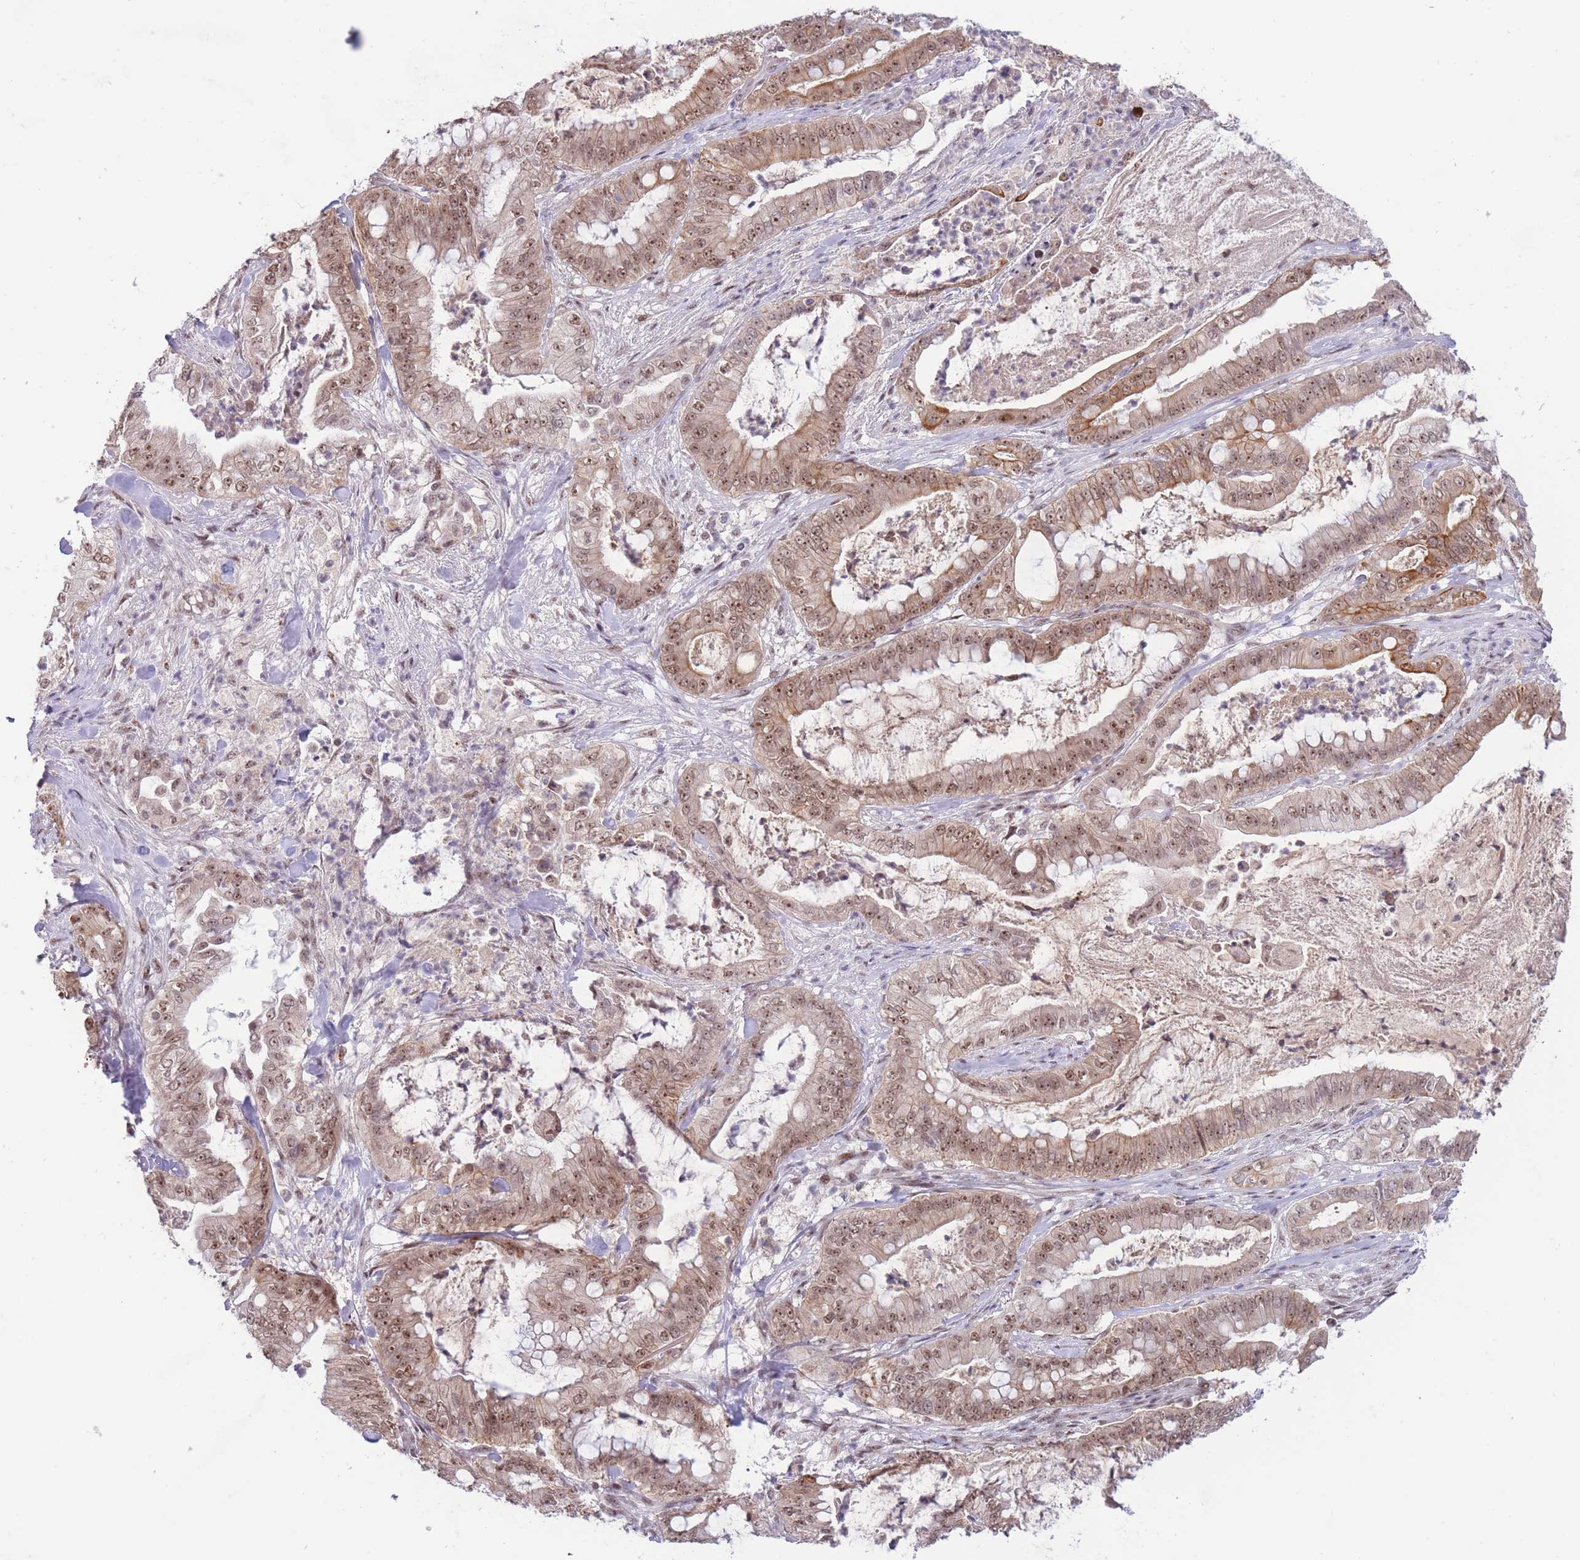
{"staining": {"intensity": "moderate", "quantity": ">75%", "location": "cytoplasmic/membranous,nuclear"}, "tissue": "pancreatic cancer", "cell_type": "Tumor cells", "image_type": "cancer", "snomed": [{"axis": "morphology", "description": "Adenocarcinoma, NOS"}, {"axis": "topography", "description": "Pancreas"}], "caption": "About >75% of tumor cells in human pancreatic cancer (adenocarcinoma) reveal moderate cytoplasmic/membranous and nuclear protein staining as visualized by brown immunohistochemical staining.", "gene": "TARBP2", "patient": {"sex": "male", "age": 71}}